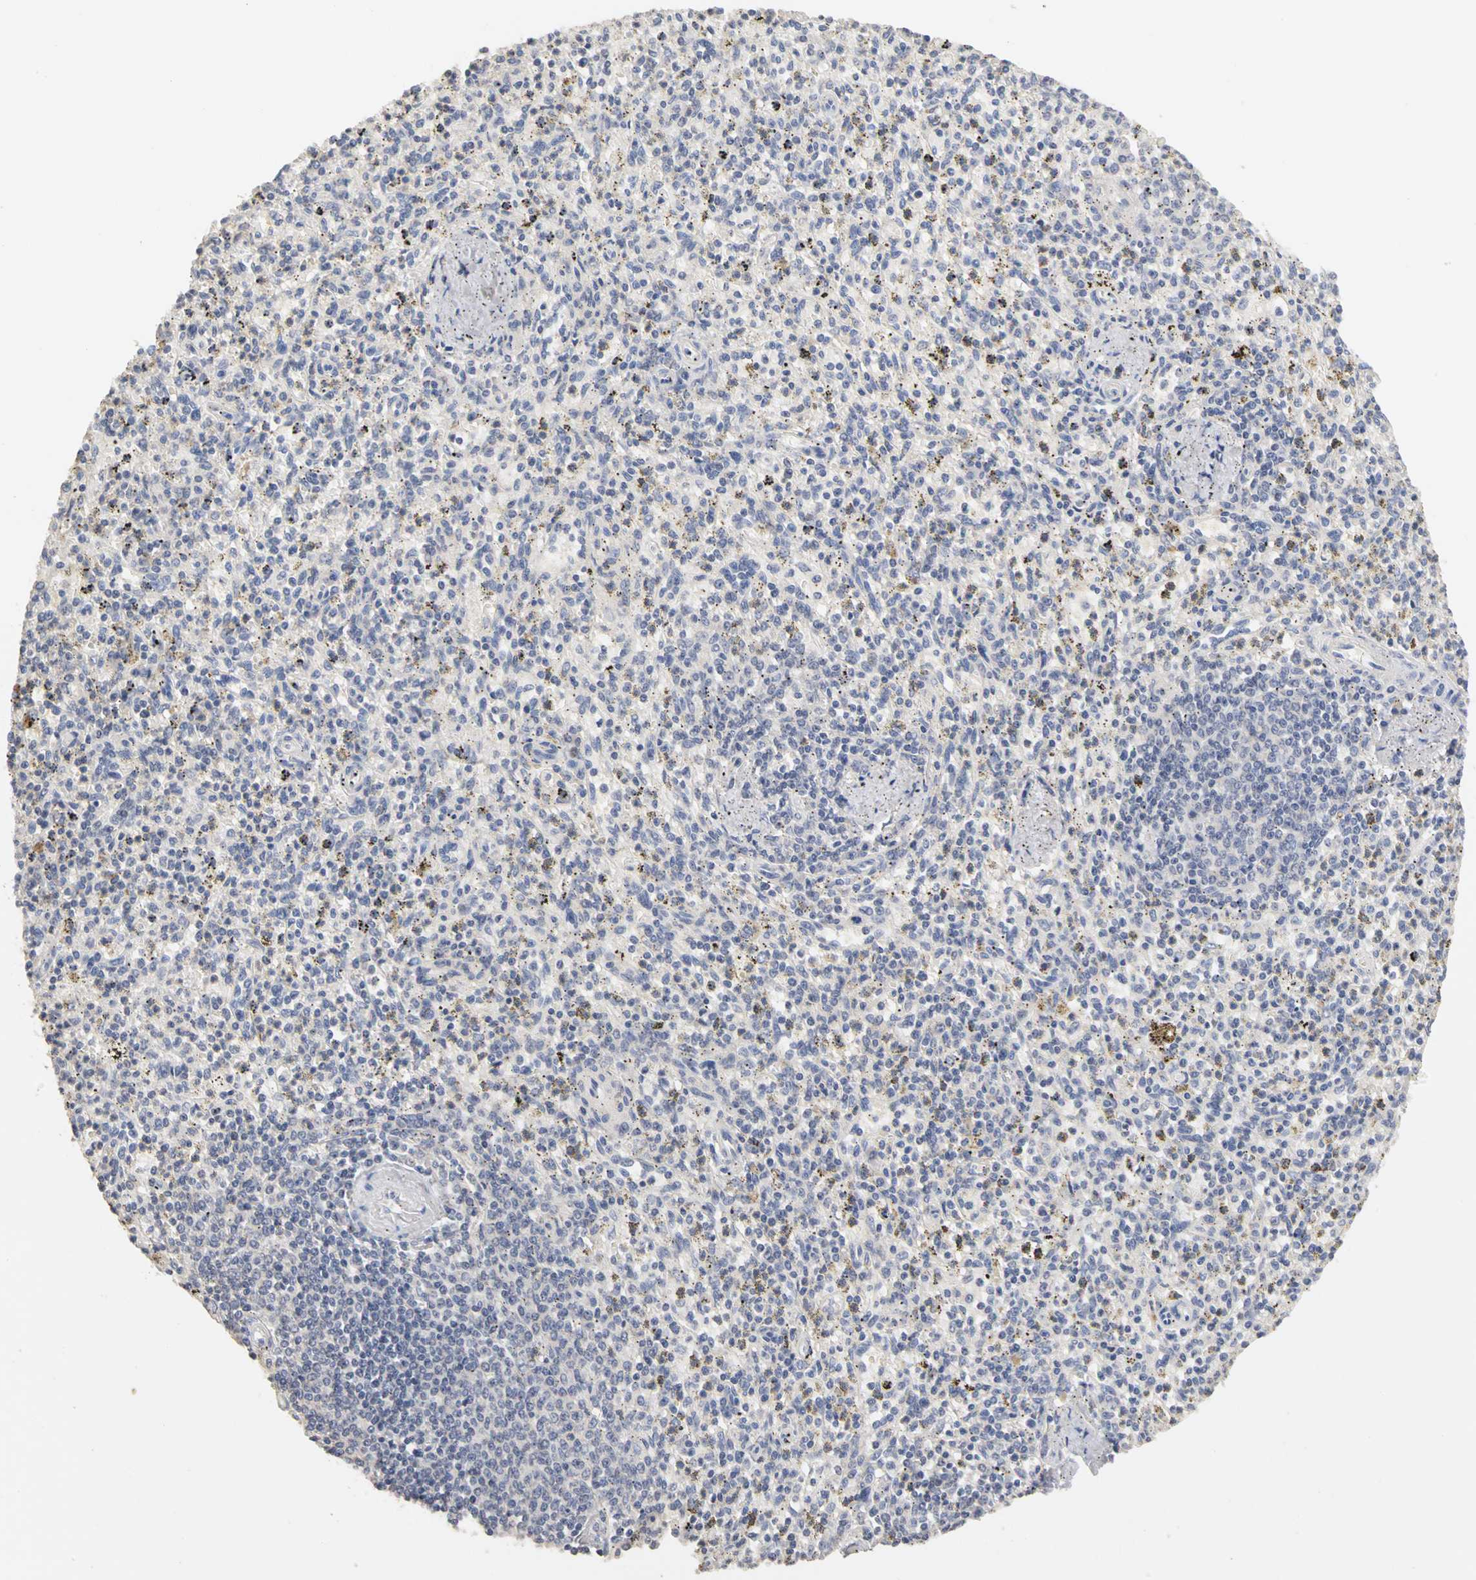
{"staining": {"intensity": "negative", "quantity": "none", "location": "none"}, "tissue": "spleen", "cell_type": "Cells in red pulp", "image_type": "normal", "snomed": [{"axis": "morphology", "description": "Normal tissue, NOS"}, {"axis": "topography", "description": "Spleen"}], "caption": "An immunohistochemistry (IHC) histopathology image of benign spleen is shown. There is no staining in cells in red pulp of spleen. (Immunohistochemistry (ihc), brightfield microscopy, high magnification).", "gene": "PGR", "patient": {"sex": "male", "age": 72}}